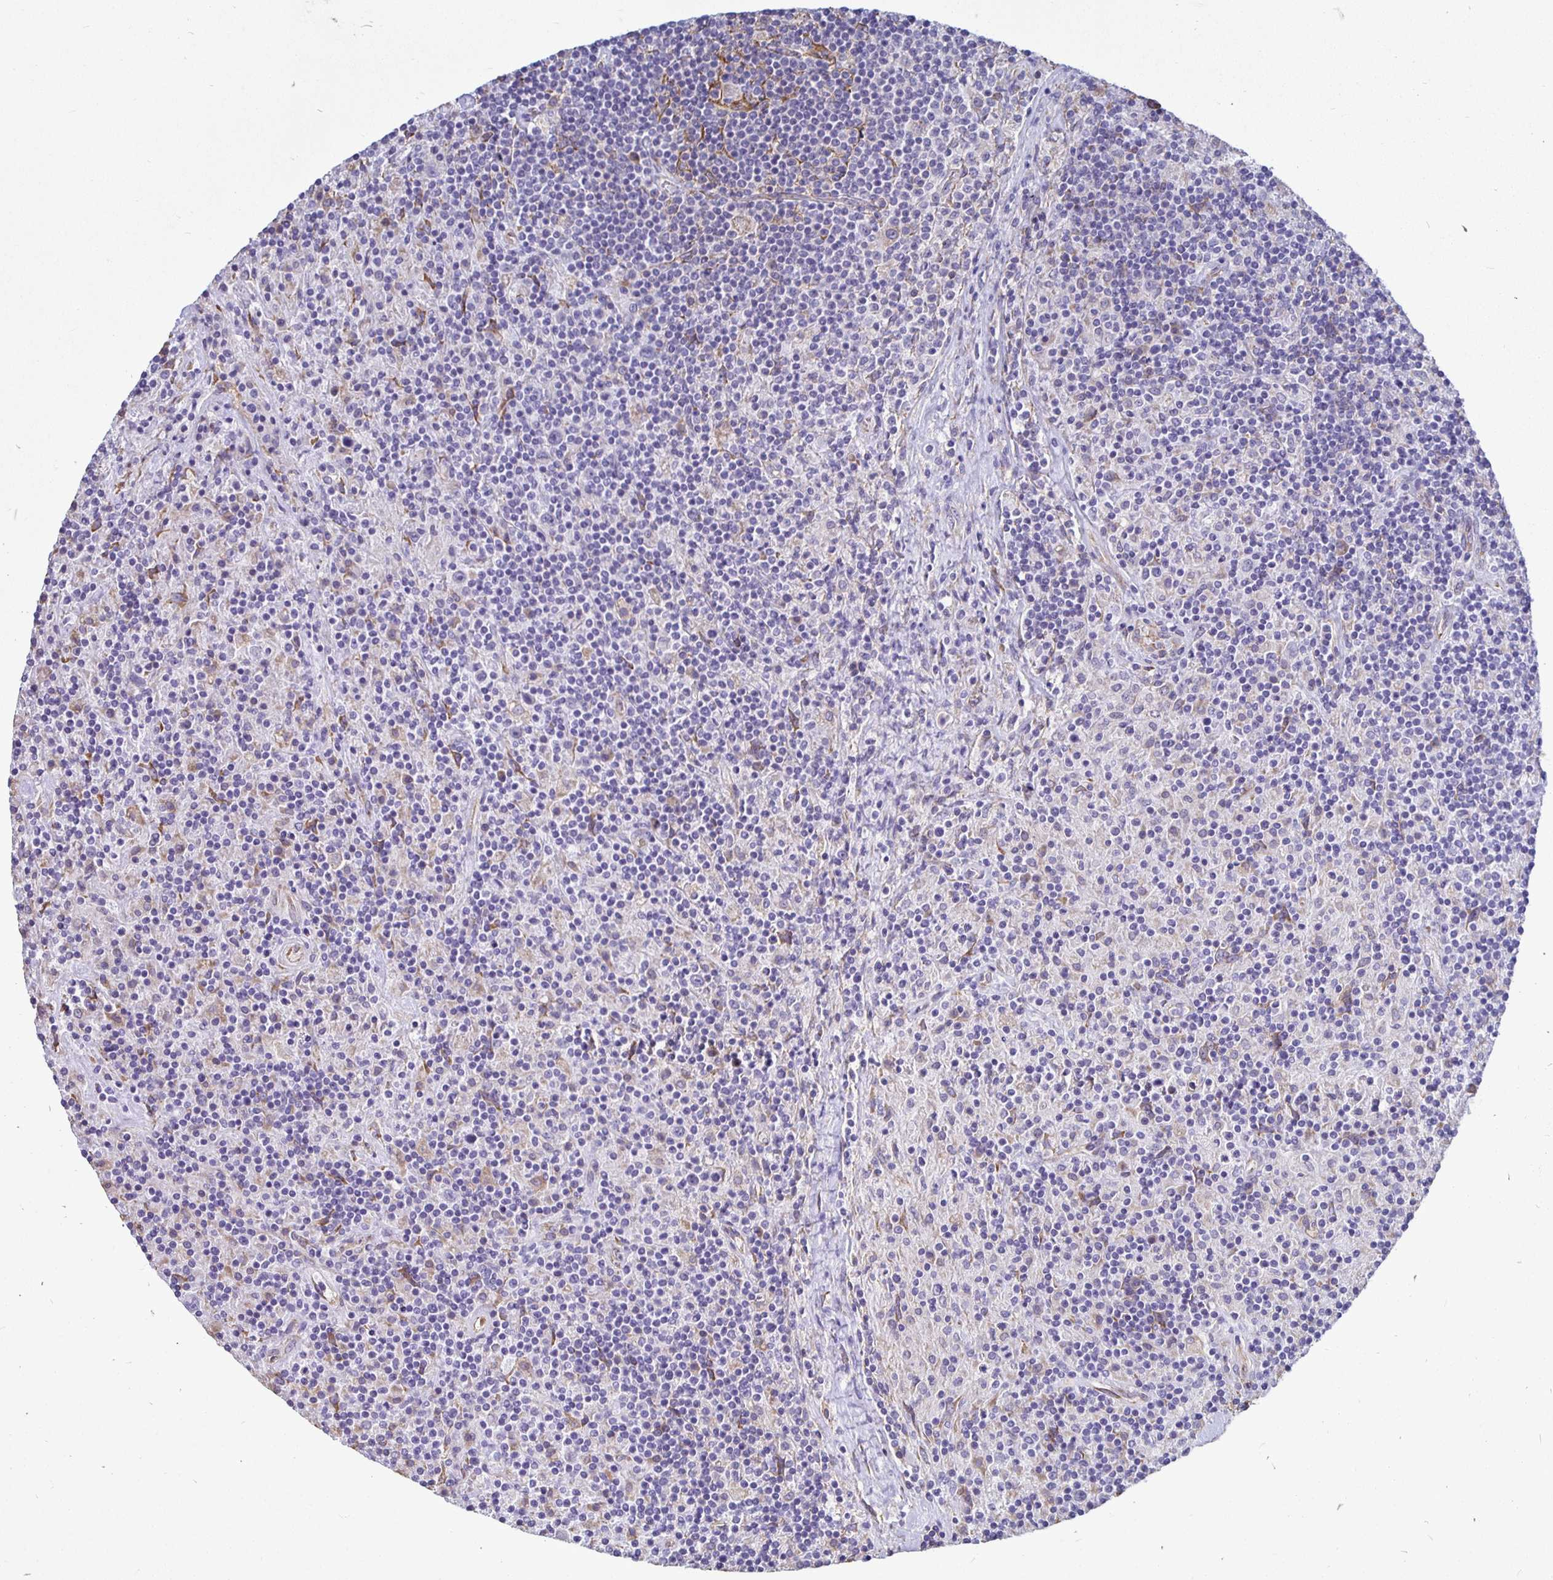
{"staining": {"intensity": "negative", "quantity": "none", "location": "none"}, "tissue": "lymphoma", "cell_type": "Tumor cells", "image_type": "cancer", "snomed": [{"axis": "morphology", "description": "Hodgkin's disease, NOS"}, {"axis": "topography", "description": "Lymph node"}], "caption": "Micrograph shows no significant protein staining in tumor cells of lymphoma.", "gene": "DNAI2", "patient": {"sex": "male", "age": 70}}